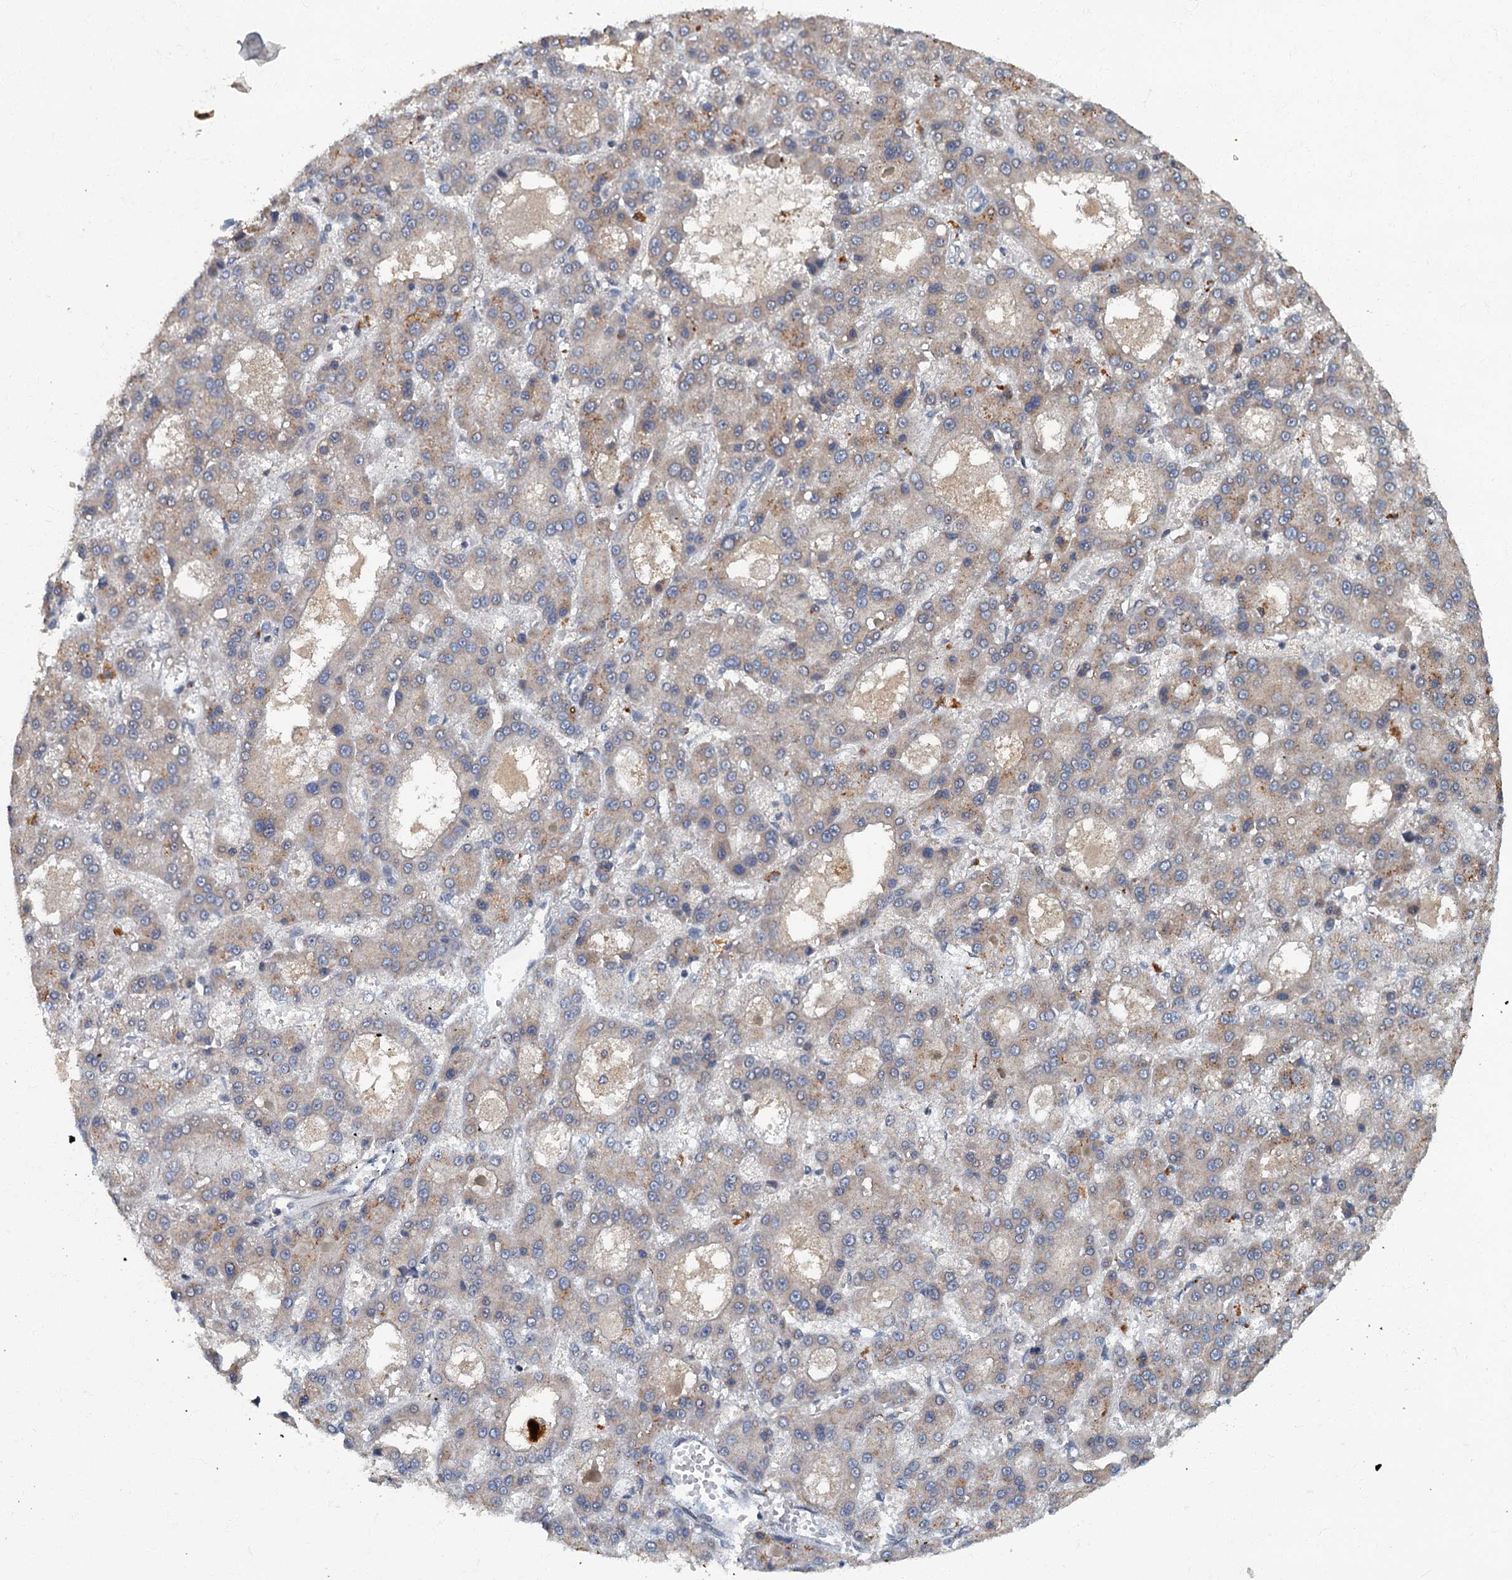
{"staining": {"intensity": "weak", "quantity": "25%-75%", "location": "cytoplasmic/membranous"}, "tissue": "liver cancer", "cell_type": "Tumor cells", "image_type": "cancer", "snomed": [{"axis": "morphology", "description": "Carcinoma, Hepatocellular, NOS"}, {"axis": "topography", "description": "Liver"}], "caption": "Liver cancer (hepatocellular carcinoma) stained with immunohistochemistry exhibits weak cytoplasmic/membranous expression in about 25%-75% of tumor cells. The protein is stained brown, and the nuclei are stained in blue (DAB IHC with brightfield microscopy, high magnification).", "gene": "WDCP", "patient": {"sex": "male", "age": 70}}